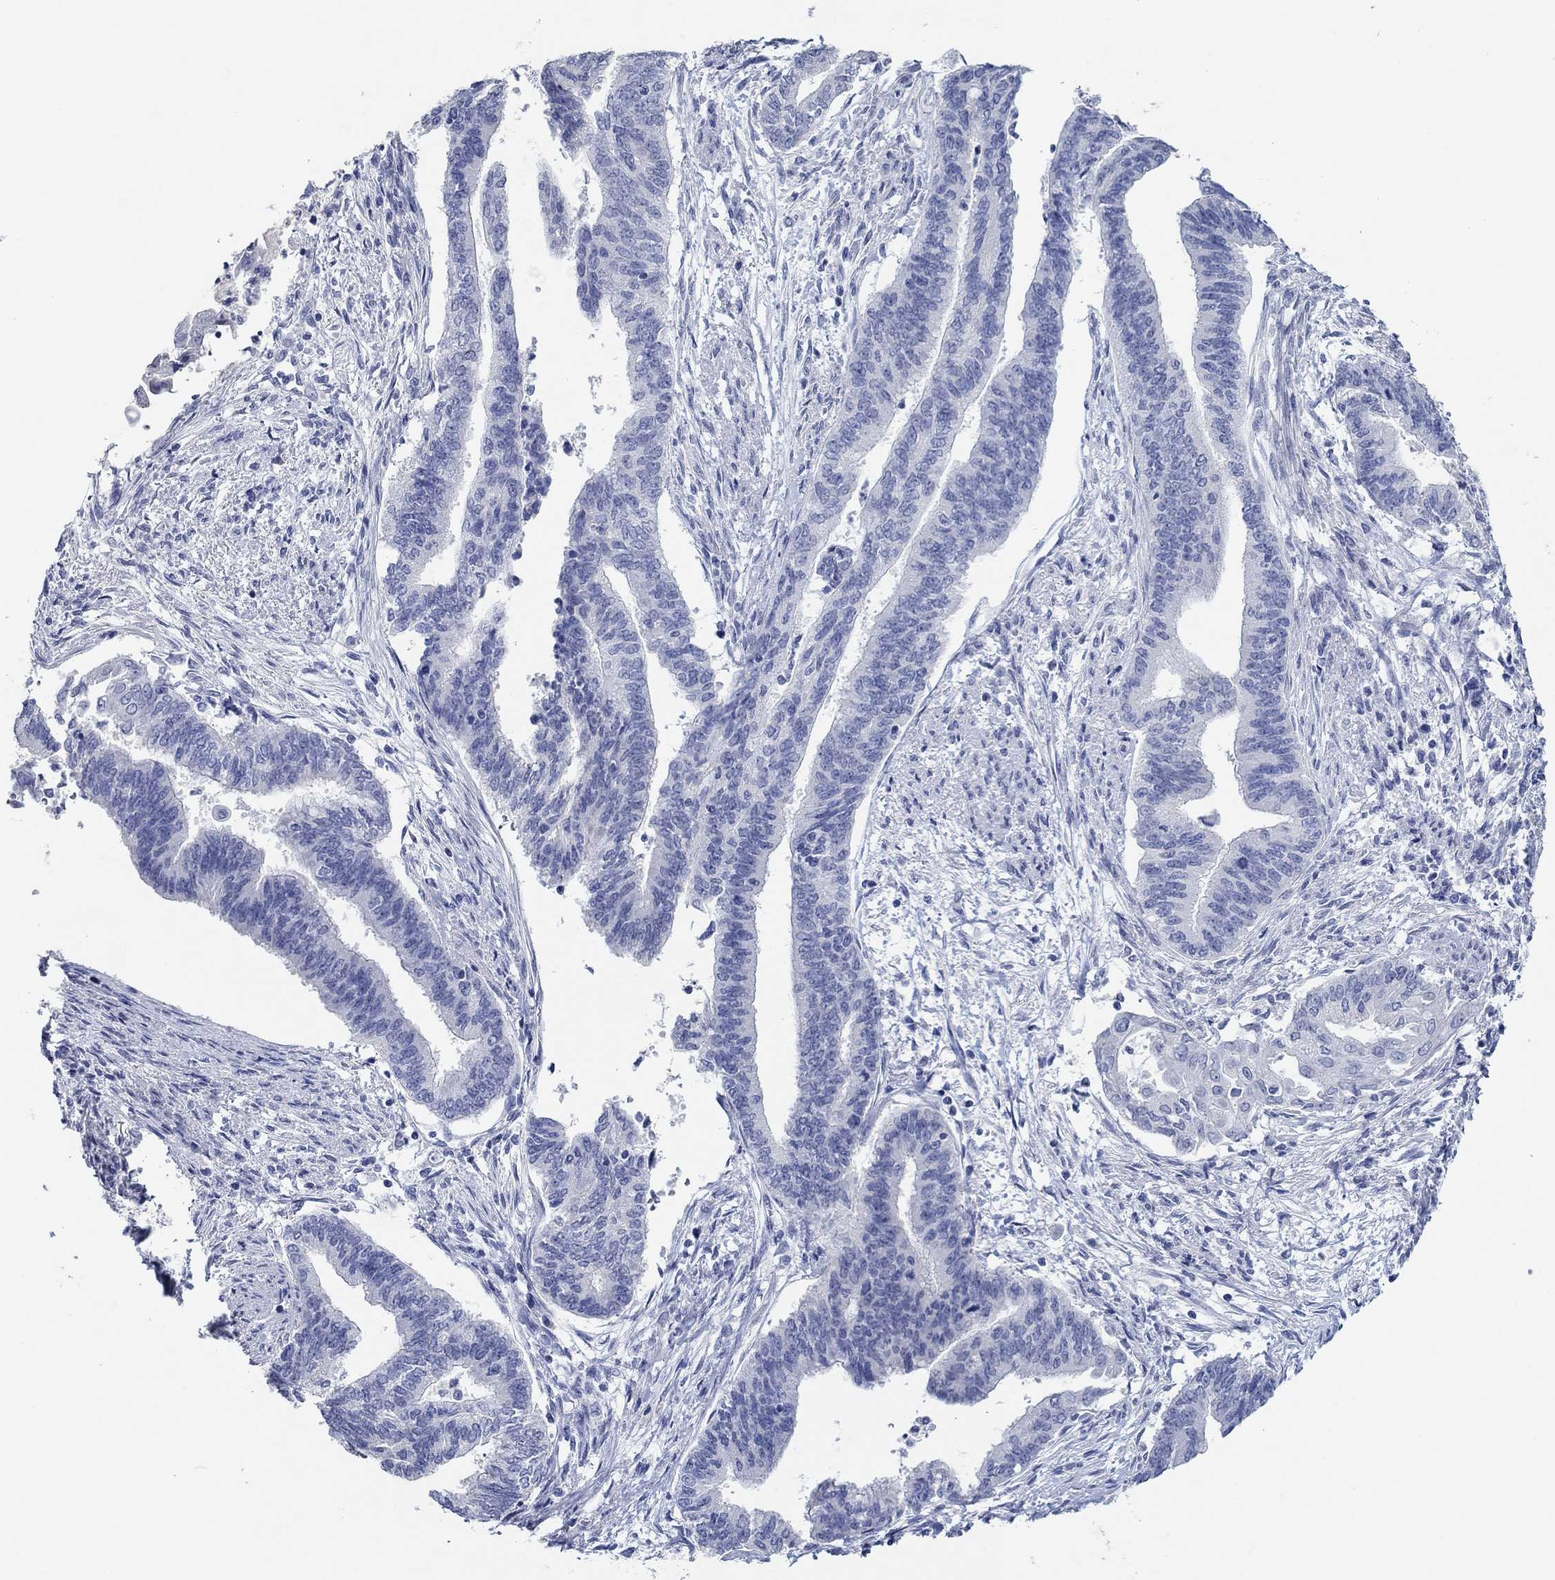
{"staining": {"intensity": "negative", "quantity": "none", "location": "none"}, "tissue": "endometrial cancer", "cell_type": "Tumor cells", "image_type": "cancer", "snomed": [{"axis": "morphology", "description": "Adenocarcinoma, NOS"}, {"axis": "topography", "description": "Endometrium"}], "caption": "A high-resolution photomicrograph shows immunohistochemistry (IHC) staining of endometrial adenocarcinoma, which displays no significant staining in tumor cells.", "gene": "POU5F1", "patient": {"sex": "female", "age": 65}}